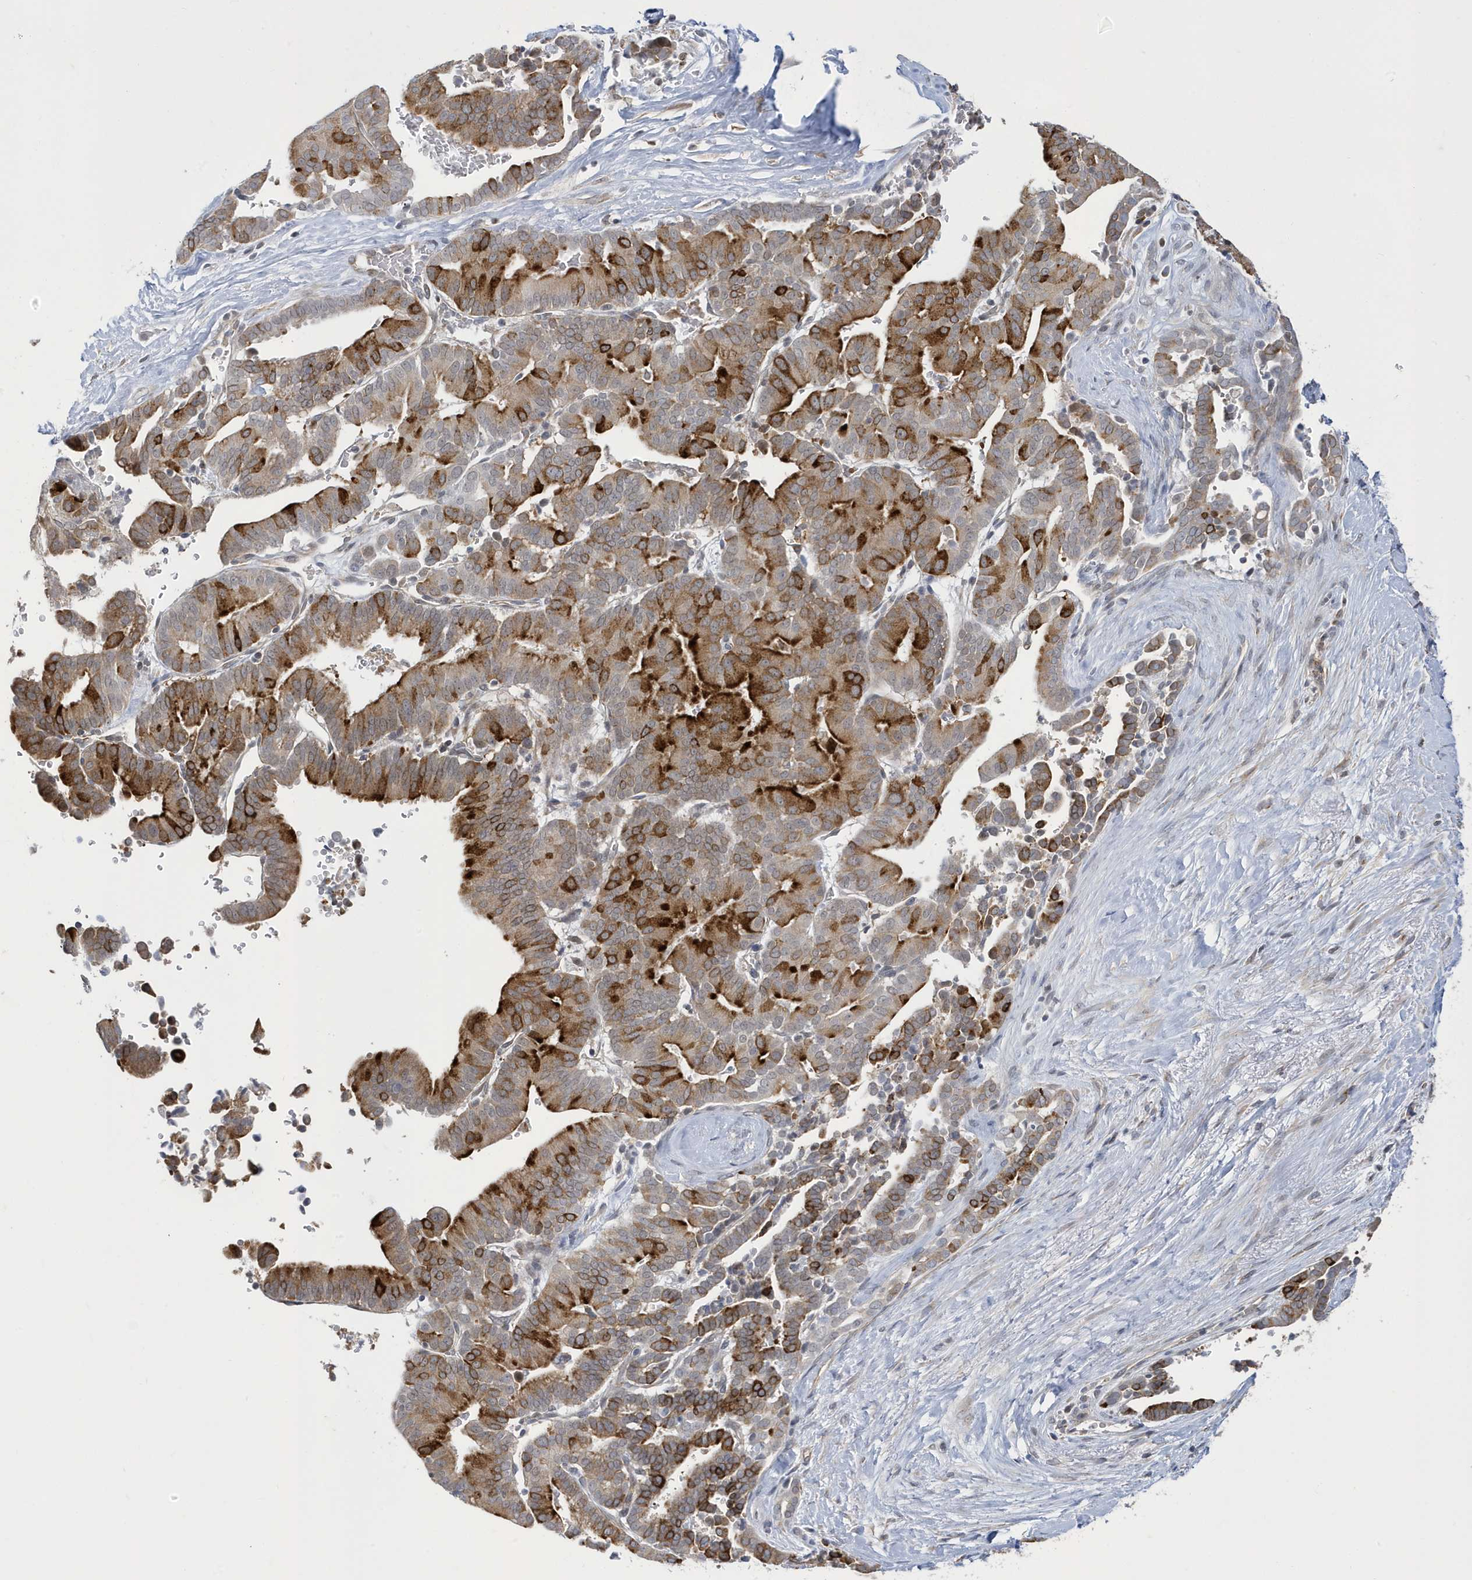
{"staining": {"intensity": "strong", "quantity": "25%-75%", "location": "cytoplasmic/membranous"}, "tissue": "liver cancer", "cell_type": "Tumor cells", "image_type": "cancer", "snomed": [{"axis": "morphology", "description": "Cholangiocarcinoma"}, {"axis": "topography", "description": "Liver"}], "caption": "Cholangiocarcinoma (liver) stained for a protein (brown) demonstrates strong cytoplasmic/membranous positive expression in approximately 25%-75% of tumor cells.", "gene": "ZNF654", "patient": {"sex": "female", "age": 75}}